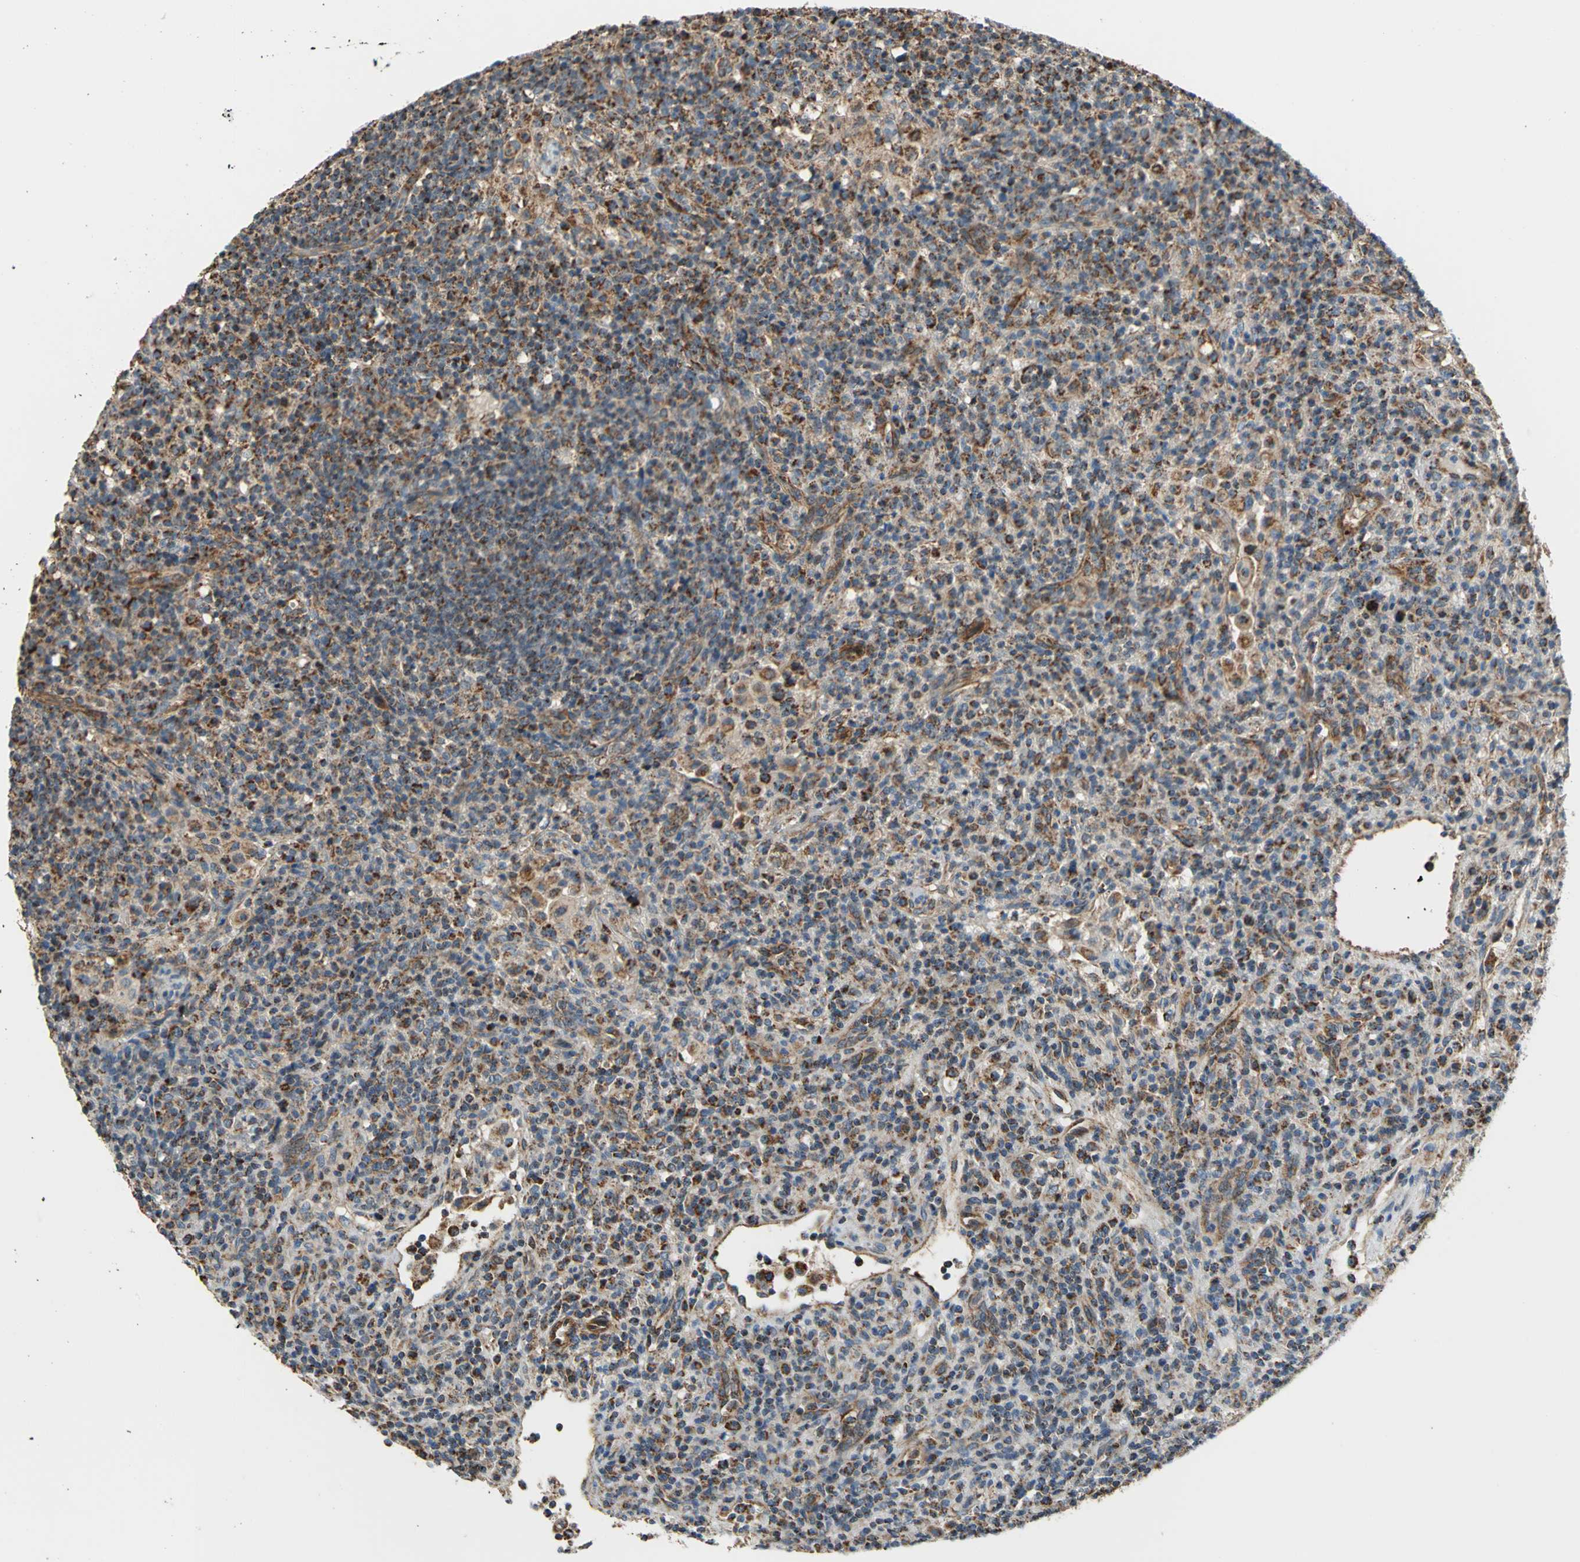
{"staining": {"intensity": "strong", "quantity": ">75%", "location": "cytoplasmic/membranous"}, "tissue": "lymphoma", "cell_type": "Tumor cells", "image_type": "cancer", "snomed": [{"axis": "morphology", "description": "Hodgkin's disease, NOS"}, {"axis": "topography", "description": "Lymph node"}], "caption": "Lymphoma stained for a protein (brown) demonstrates strong cytoplasmic/membranous positive positivity in about >75% of tumor cells.", "gene": "MRPS22", "patient": {"sex": "male", "age": 65}}